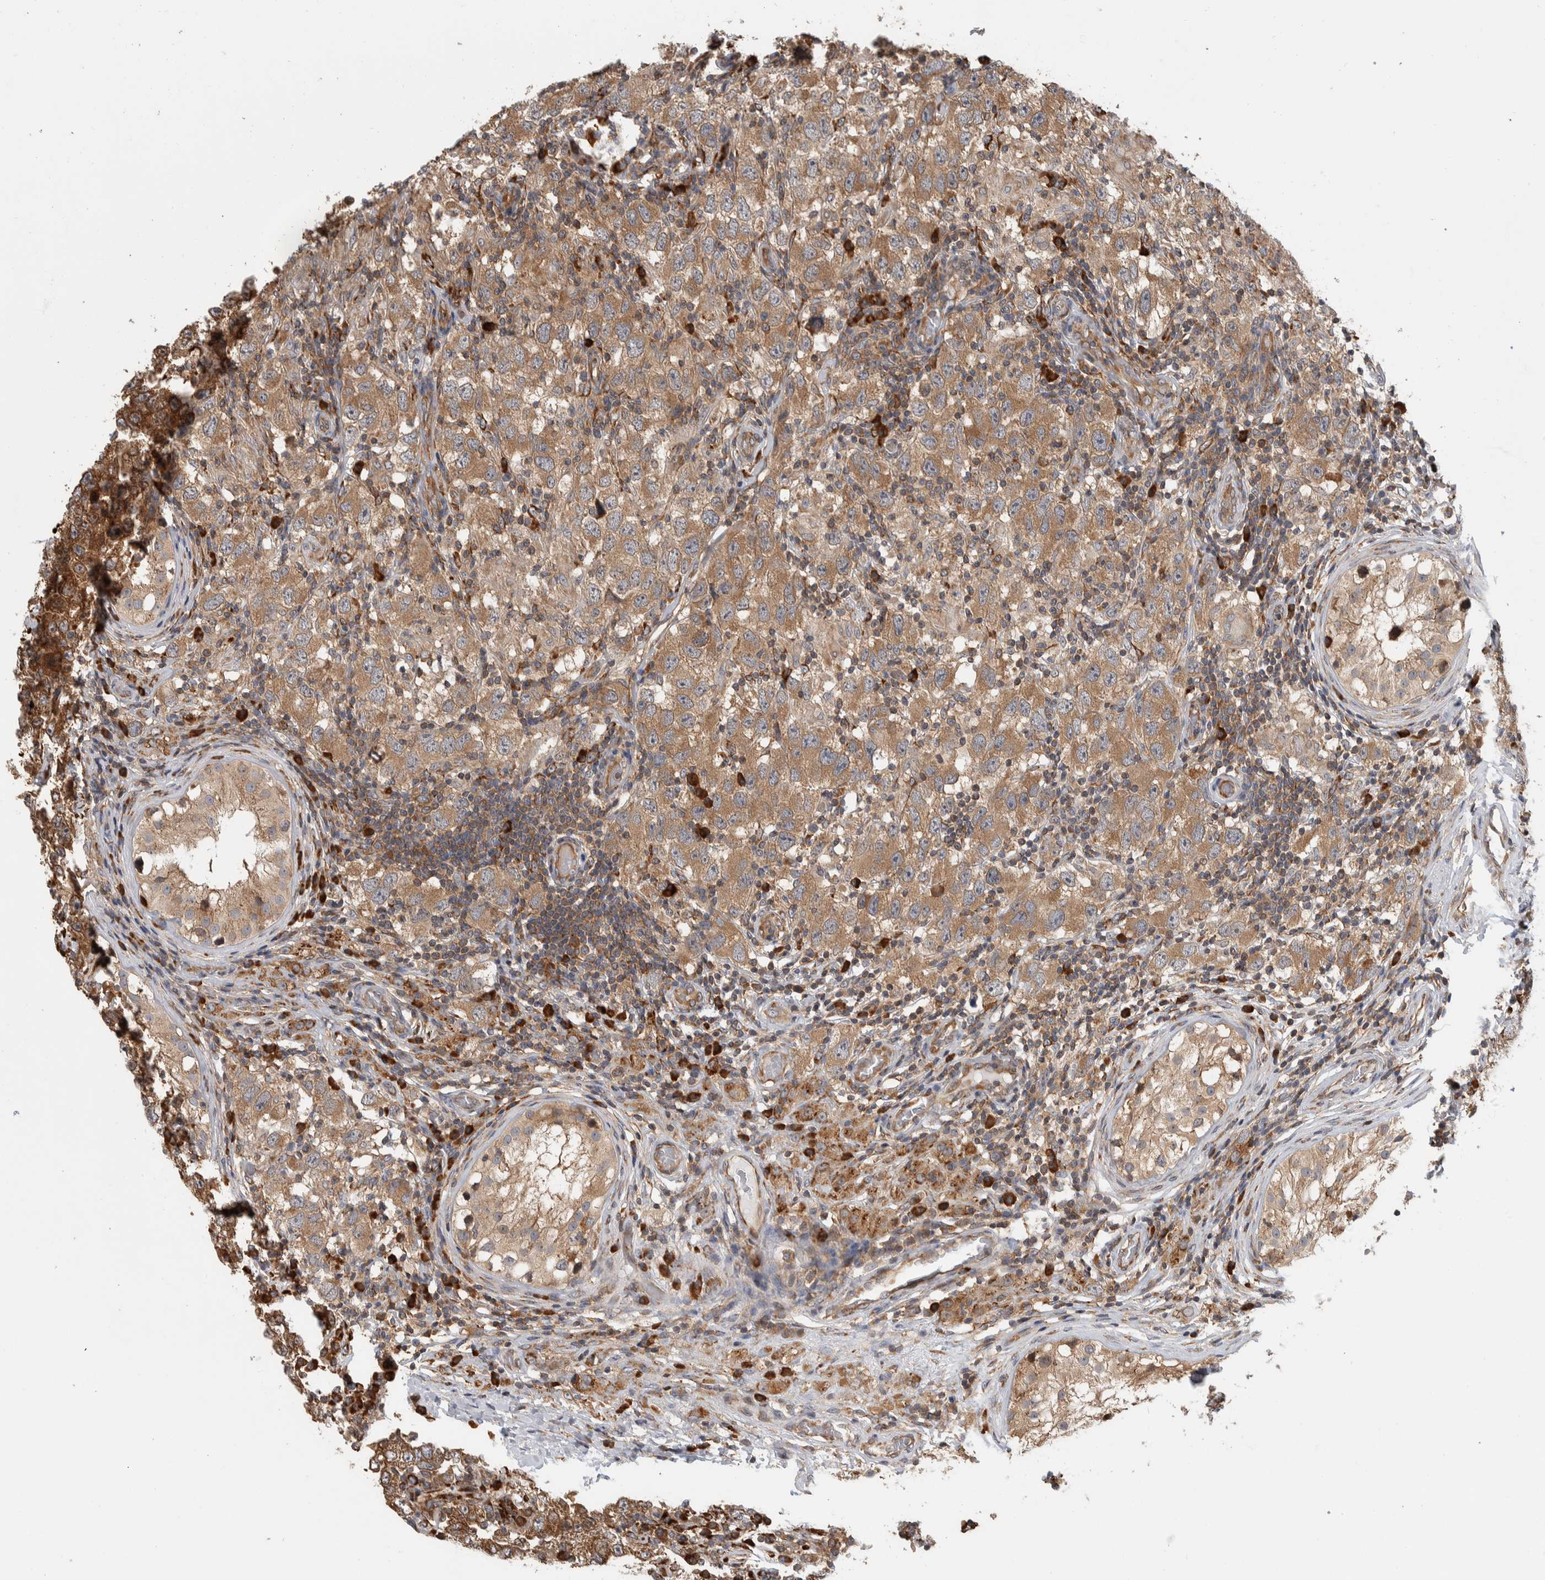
{"staining": {"intensity": "moderate", "quantity": ">75%", "location": "cytoplasmic/membranous"}, "tissue": "testis cancer", "cell_type": "Tumor cells", "image_type": "cancer", "snomed": [{"axis": "morphology", "description": "Carcinoma, Embryonal, NOS"}, {"axis": "topography", "description": "Testis"}], "caption": "A high-resolution histopathology image shows immunohistochemistry (IHC) staining of testis cancer, which reveals moderate cytoplasmic/membranous expression in about >75% of tumor cells. (DAB IHC with brightfield microscopy, high magnification).", "gene": "EIF3H", "patient": {"sex": "male", "age": 21}}